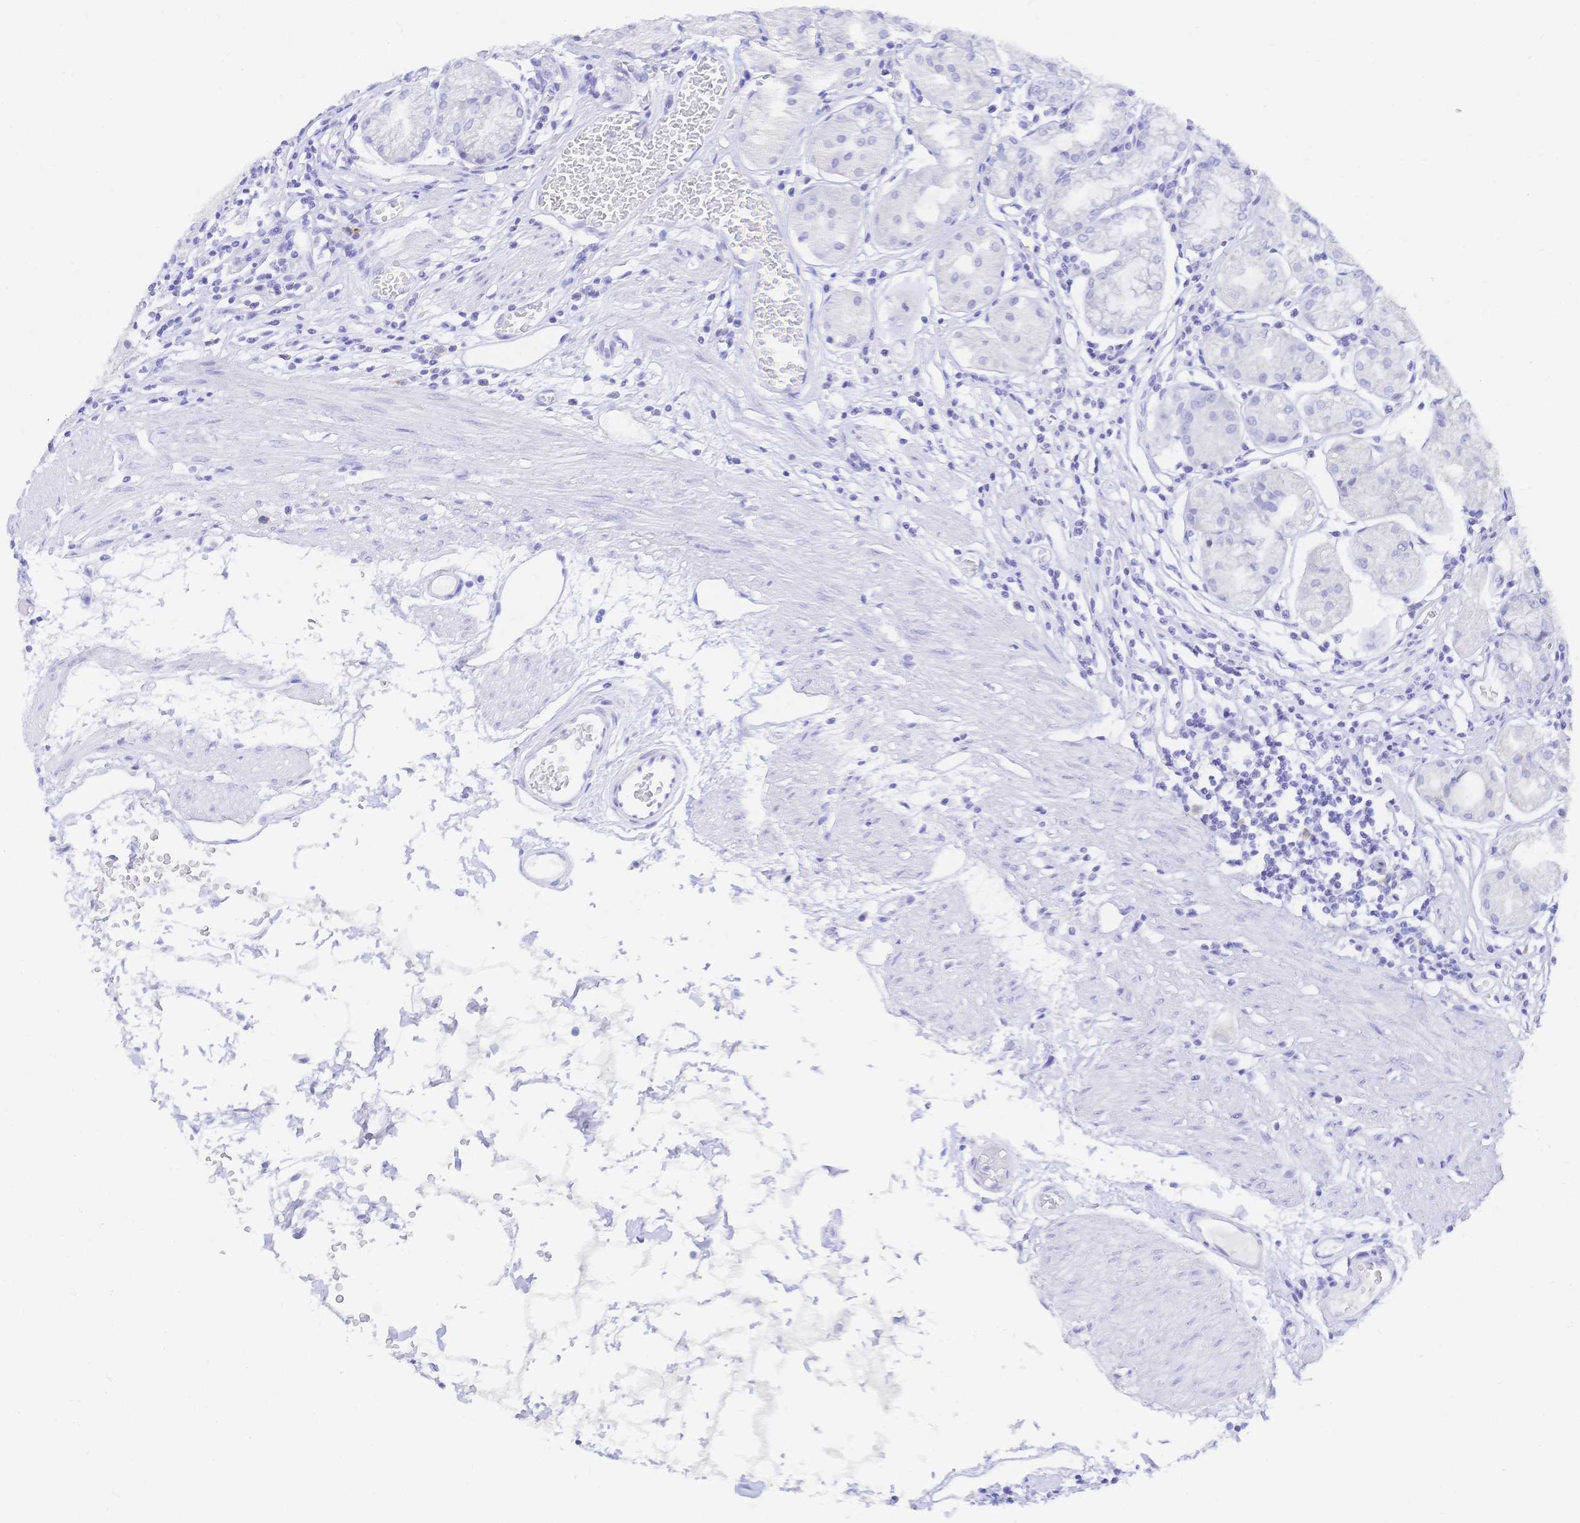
{"staining": {"intensity": "negative", "quantity": "none", "location": "none"}, "tissue": "stomach", "cell_type": "Glandular cells", "image_type": "normal", "snomed": [{"axis": "morphology", "description": "Normal tissue, NOS"}, {"axis": "topography", "description": "Stomach"}], "caption": "This is an immunohistochemistry image of benign human stomach. There is no positivity in glandular cells.", "gene": "RRM1", "patient": {"sex": "male", "age": 55}}